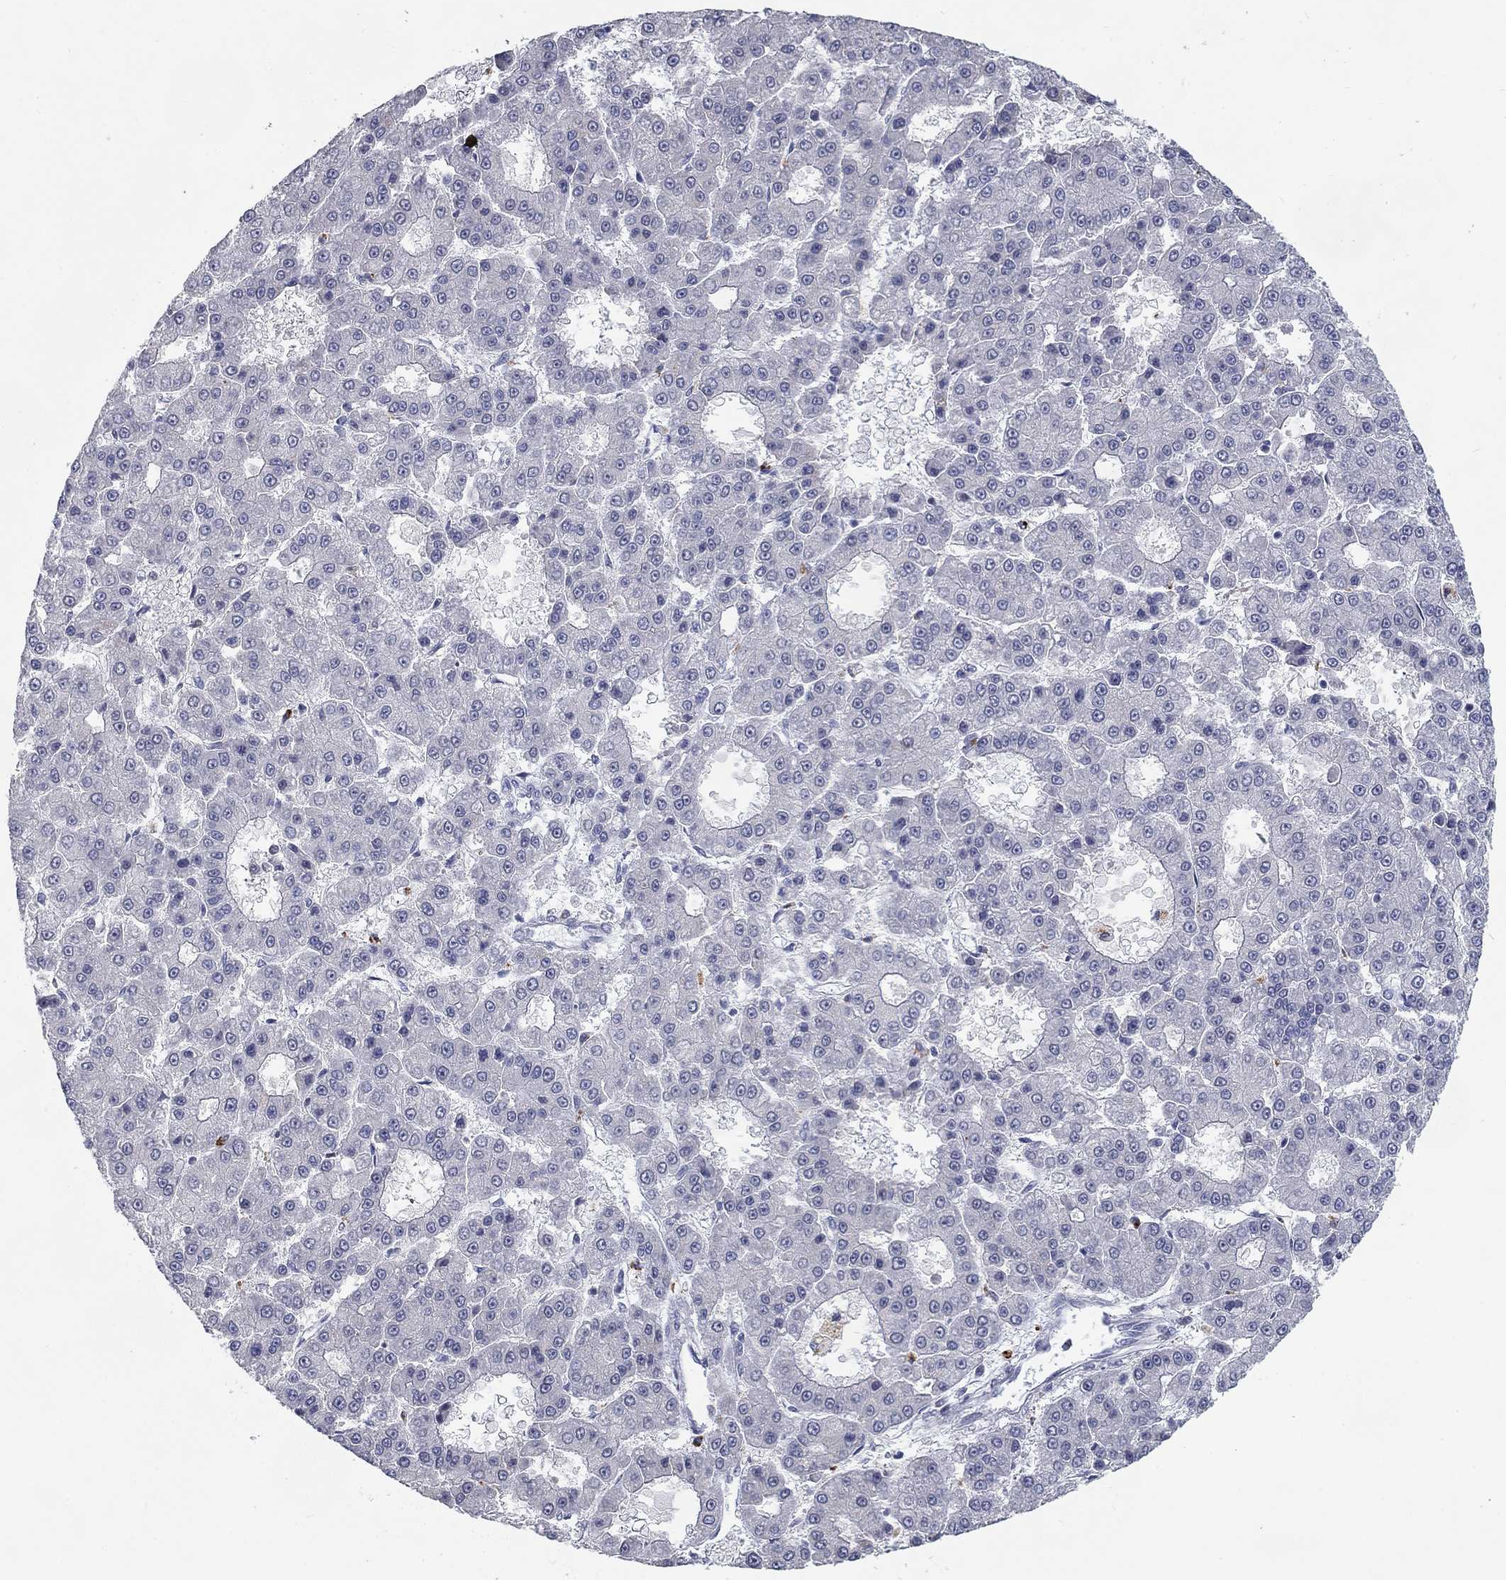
{"staining": {"intensity": "negative", "quantity": "none", "location": "none"}, "tissue": "liver cancer", "cell_type": "Tumor cells", "image_type": "cancer", "snomed": [{"axis": "morphology", "description": "Carcinoma, Hepatocellular, NOS"}, {"axis": "topography", "description": "Liver"}], "caption": "High magnification brightfield microscopy of hepatocellular carcinoma (liver) stained with DAB (3,3'-diaminobenzidine) (brown) and counterstained with hematoxylin (blue): tumor cells show no significant expression.", "gene": "MTSS2", "patient": {"sex": "male", "age": 70}}